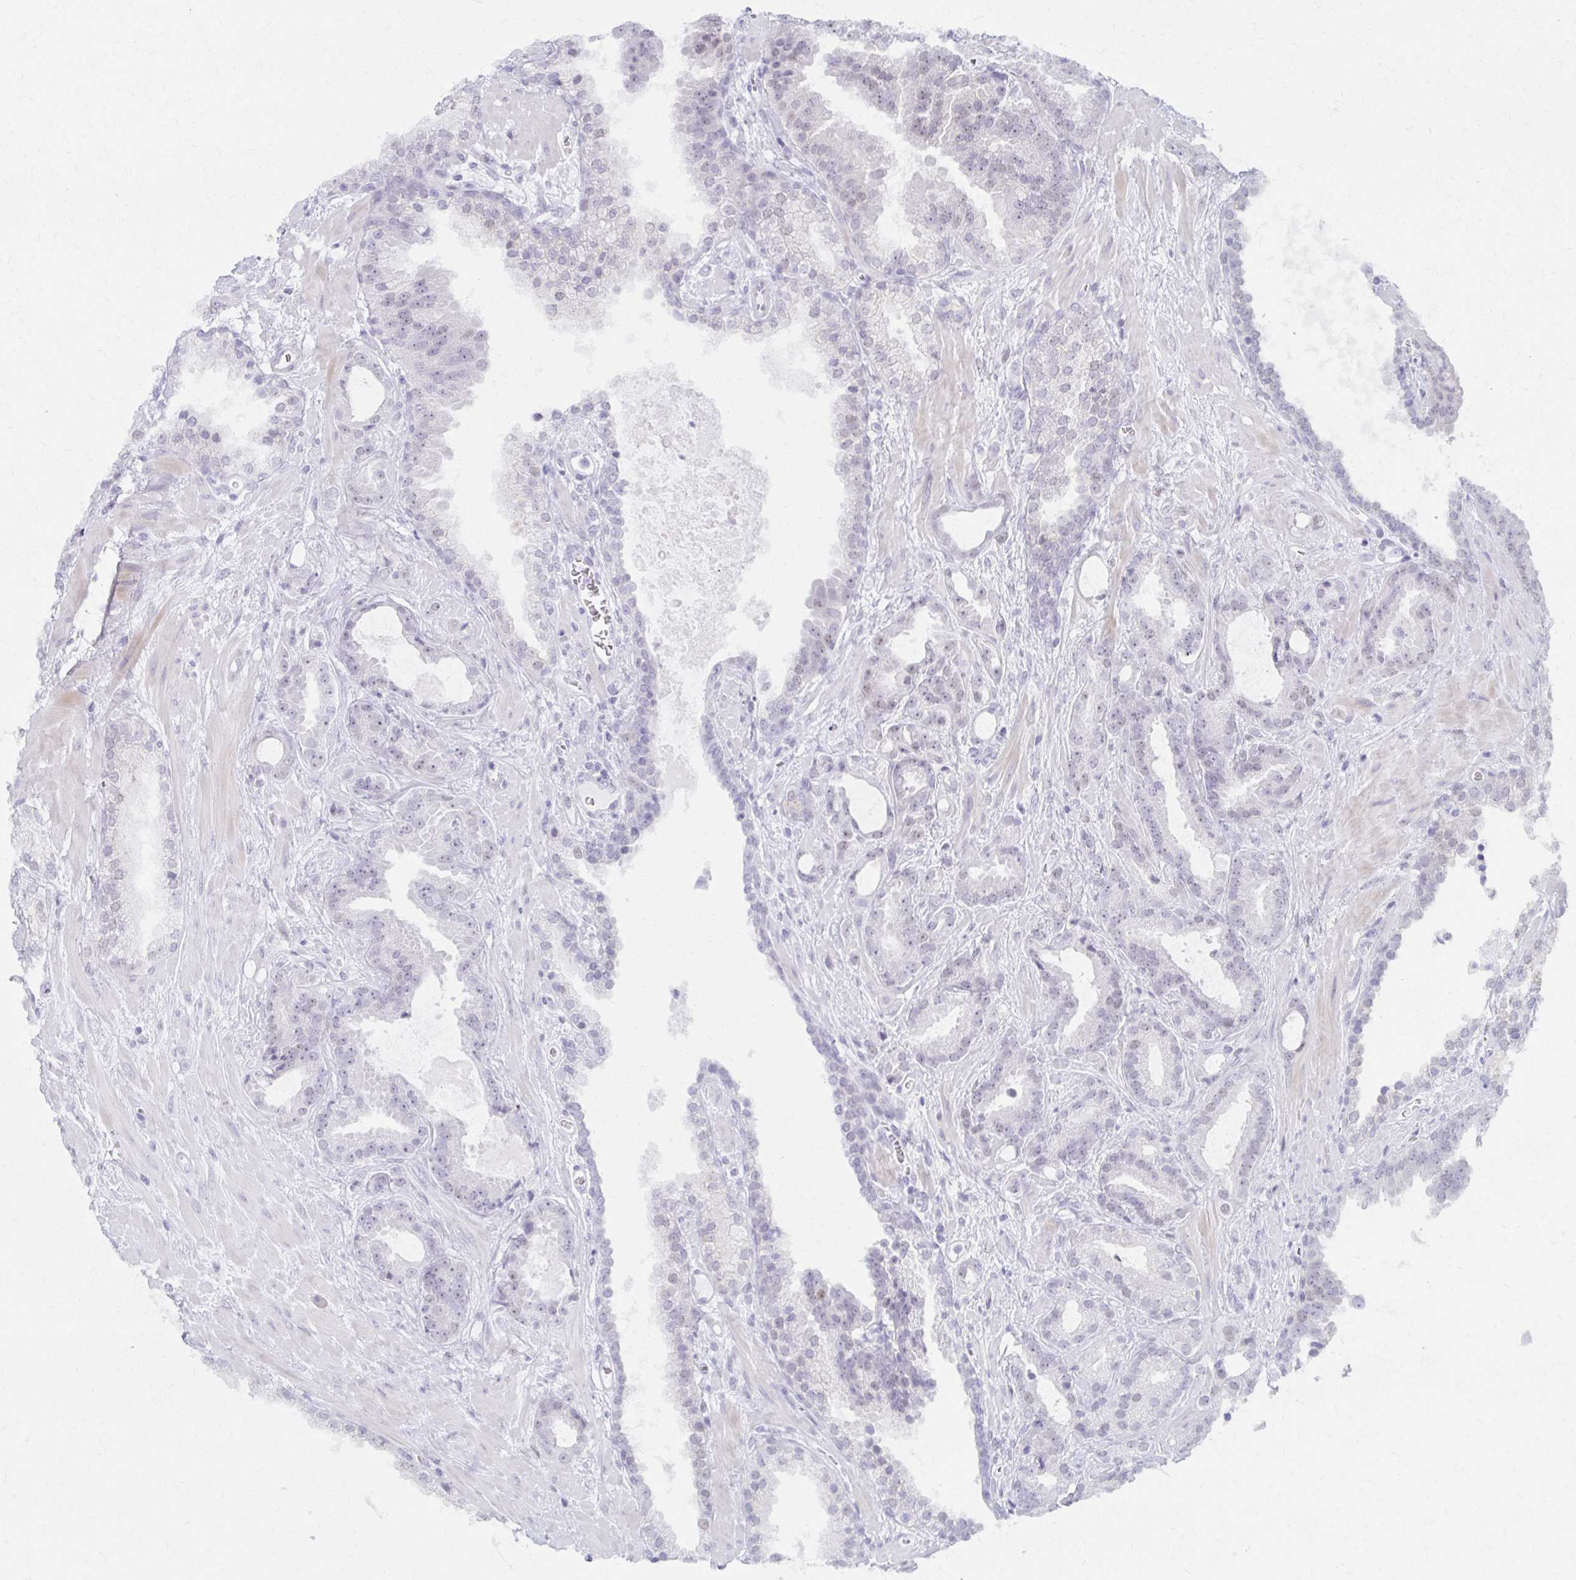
{"staining": {"intensity": "negative", "quantity": "none", "location": "none"}, "tissue": "prostate cancer", "cell_type": "Tumor cells", "image_type": "cancer", "snomed": [{"axis": "morphology", "description": "Adenocarcinoma, Low grade"}, {"axis": "topography", "description": "Prostate"}], "caption": "This is an IHC photomicrograph of adenocarcinoma (low-grade) (prostate). There is no expression in tumor cells.", "gene": "MORC4", "patient": {"sex": "male", "age": 62}}